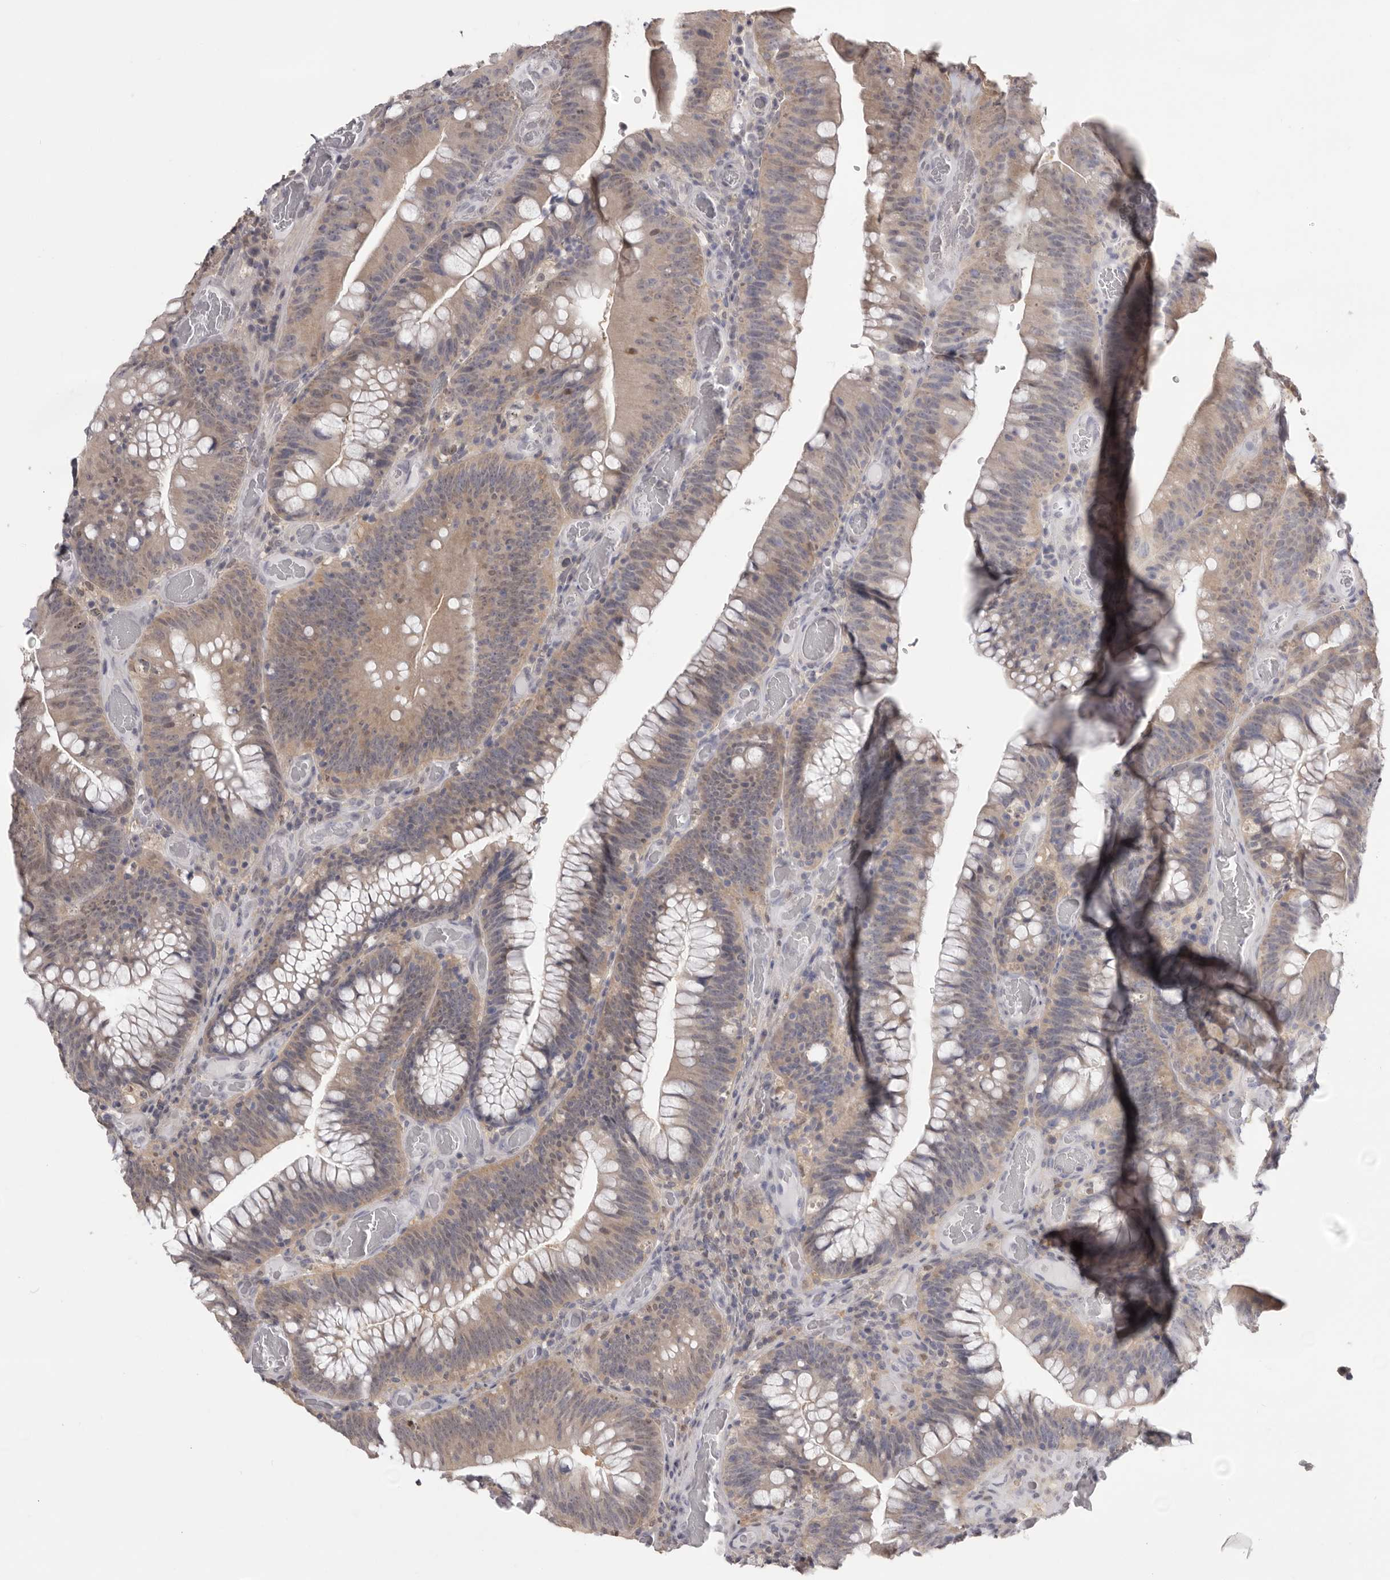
{"staining": {"intensity": "weak", "quantity": ">75%", "location": "cytoplasmic/membranous"}, "tissue": "colorectal cancer", "cell_type": "Tumor cells", "image_type": "cancer", "snomed": [{"axis": "morphology", "description": "Normal tissue, NOS"}, {"axis": "topography", "description": "Colon"}], "caption": "A low amount of weak cytoplasmic/membranous staining is seen in about >75% of tumor cells in colorectal cancer tissue. (DAB (3,3'-diaminobenzidine) = brown stain, brightfield microscopy at high magnification).", "gene": "MDH1", "patient": {"sex": "female", "age": 82}}